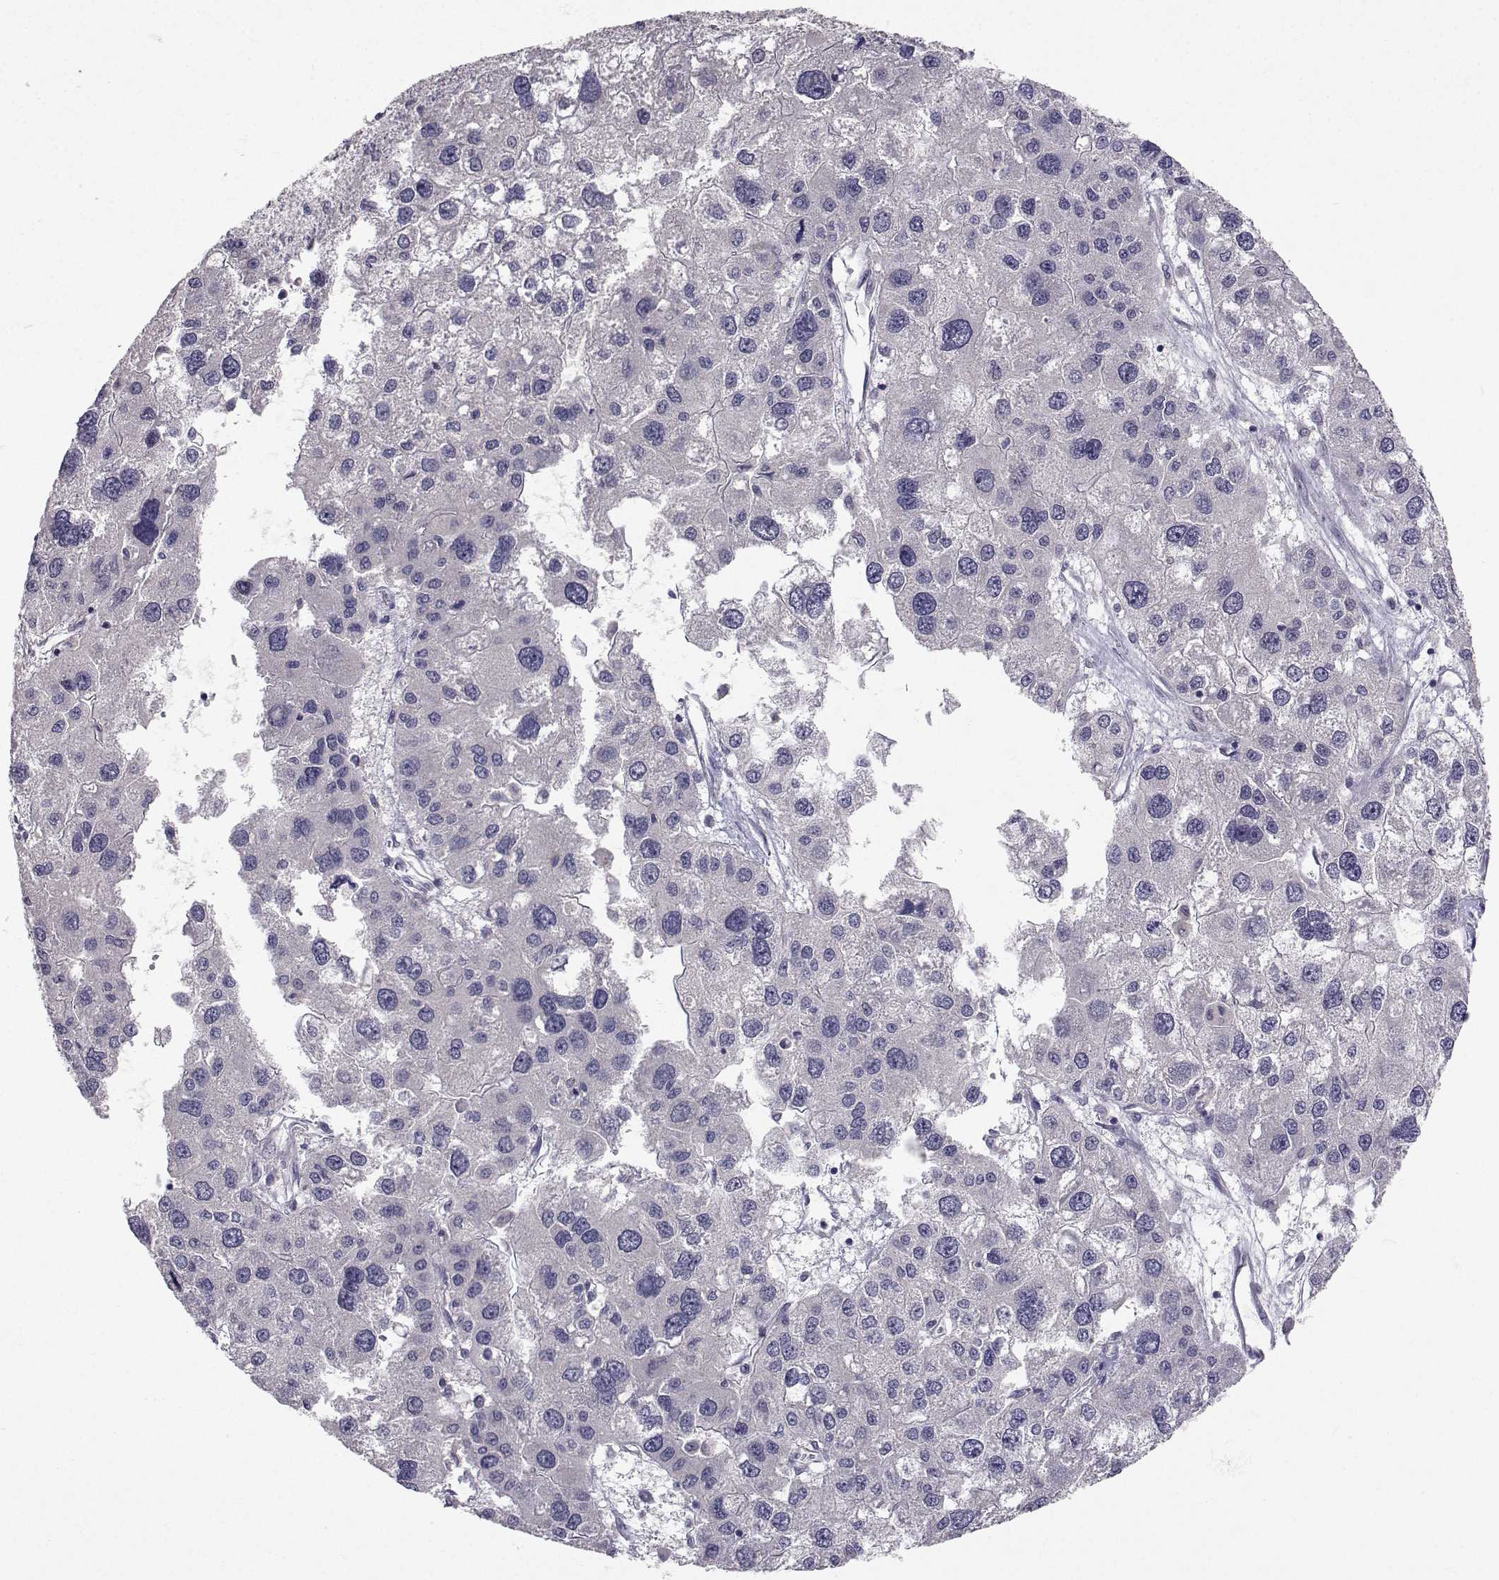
{"staining": {"intensity": "negative", "quantity": "none", "location": "none"}, "tissue": "liver cancer", "cell_type": "Tumor cells", "image_type": "cancer", "snomed": [{"axis": "morphology", "description": "Carcinoma, Hepatocellular, NOS"}, {"axis": "topography", "description": "Liver"}], "caption": "DAB (3,3'-diaminobenzidine) immunohistochemical staining of liver cancer (hepatocellular carcinoma) reveals no significant positivity in tumor cells. (DAB immunohistochemistry, high magnification).", "gene": "SLC6A3", "patient": {"sex": "male", "age": 73}}